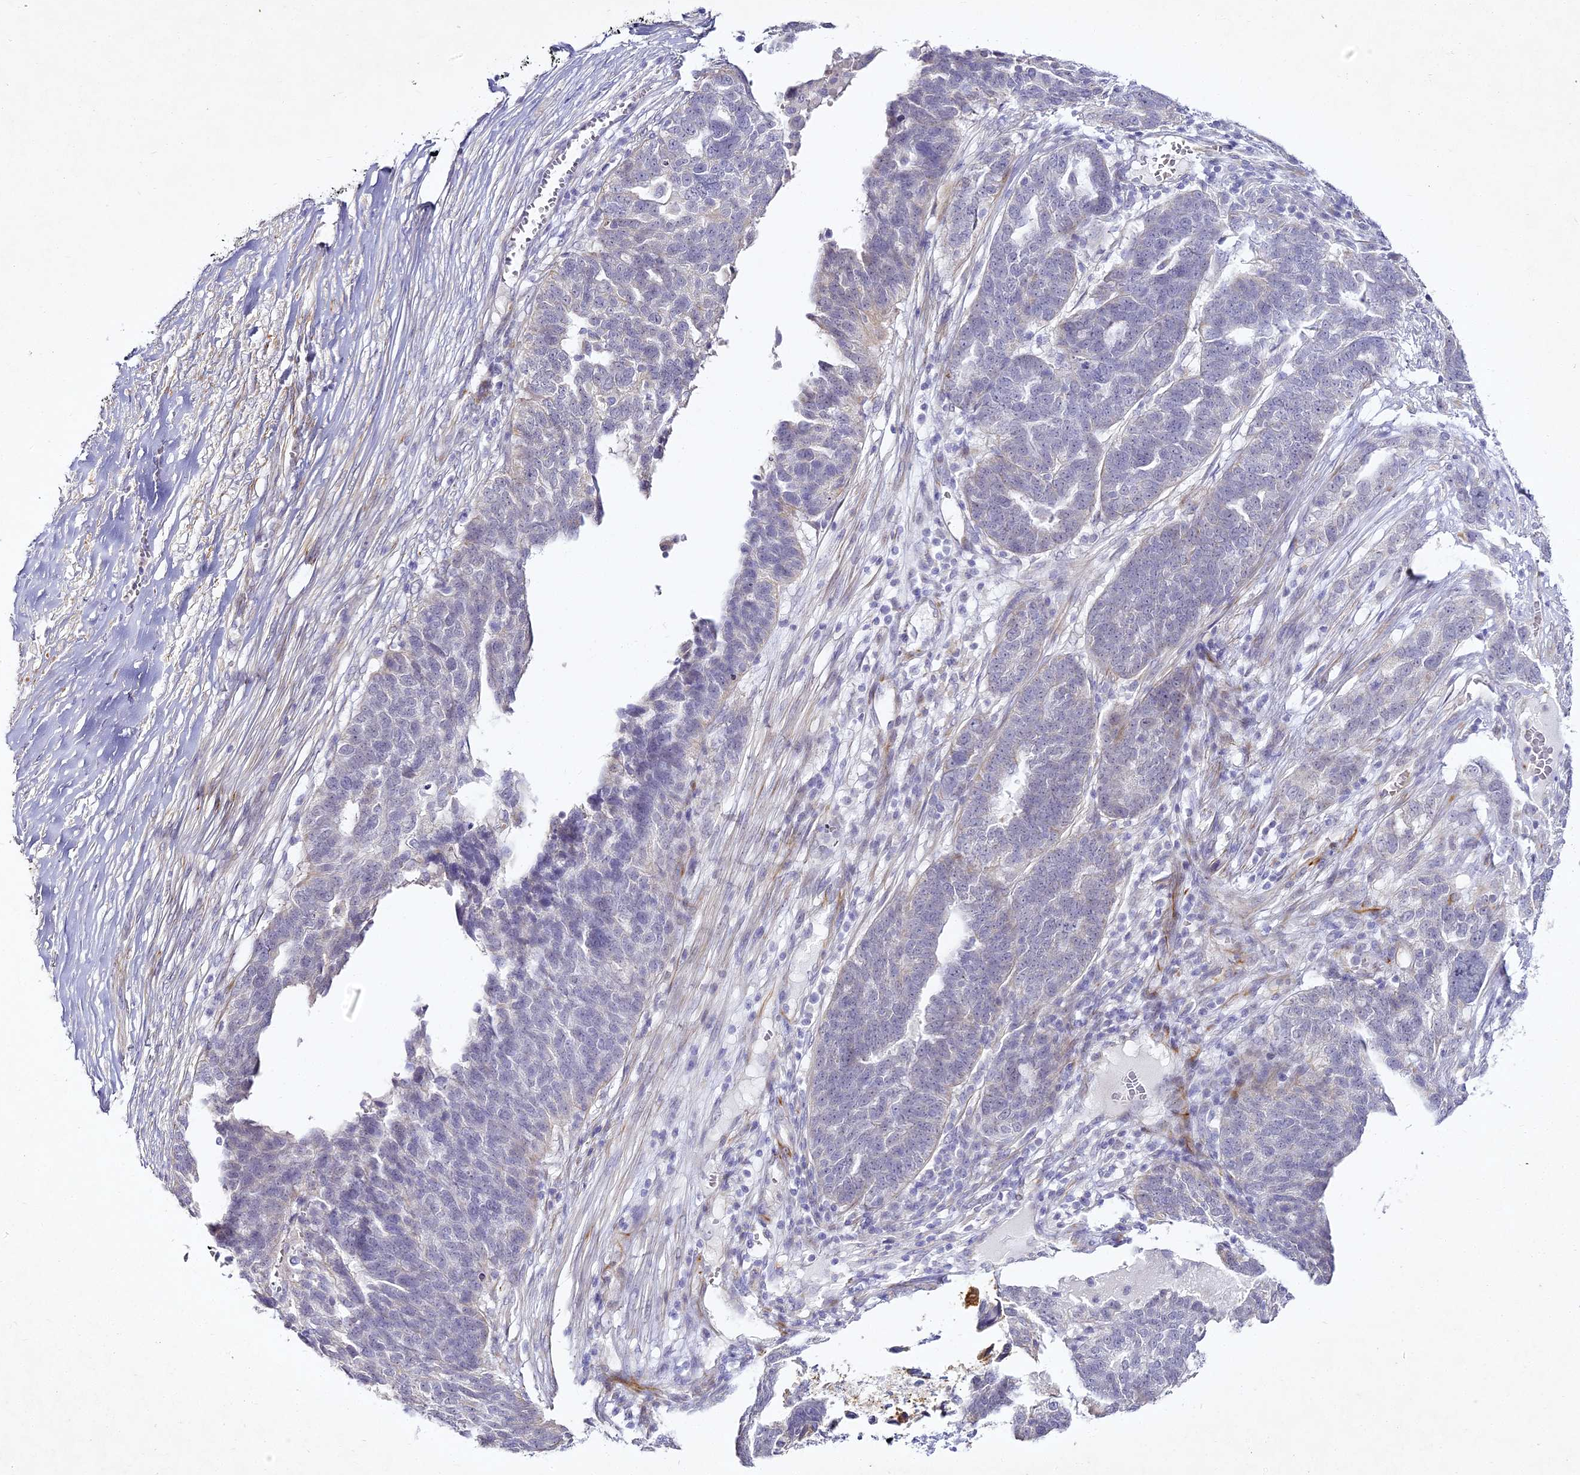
{"staining": {"intensity": "negative", "quantity": "none", "location": "none"}, "tissue": "ovarian cancer", "cell_type": "Tumor cells", "image_type": "cancer", "snomed": [{"axis": "morphology", "description": "Cystadenocarcinoma, serous, NOS"}, {"axis": "topography", "description": "Ovary"}], "caption": "Immunohistochemistry histopathology image of neoplastic tissue: human serous cystadenocarcinoma (ovarian) stained with DAB reveals no significant protein staining in tumor cells.", "gene": "ALPG", "patient": {"sex": "female", "age": 59}}